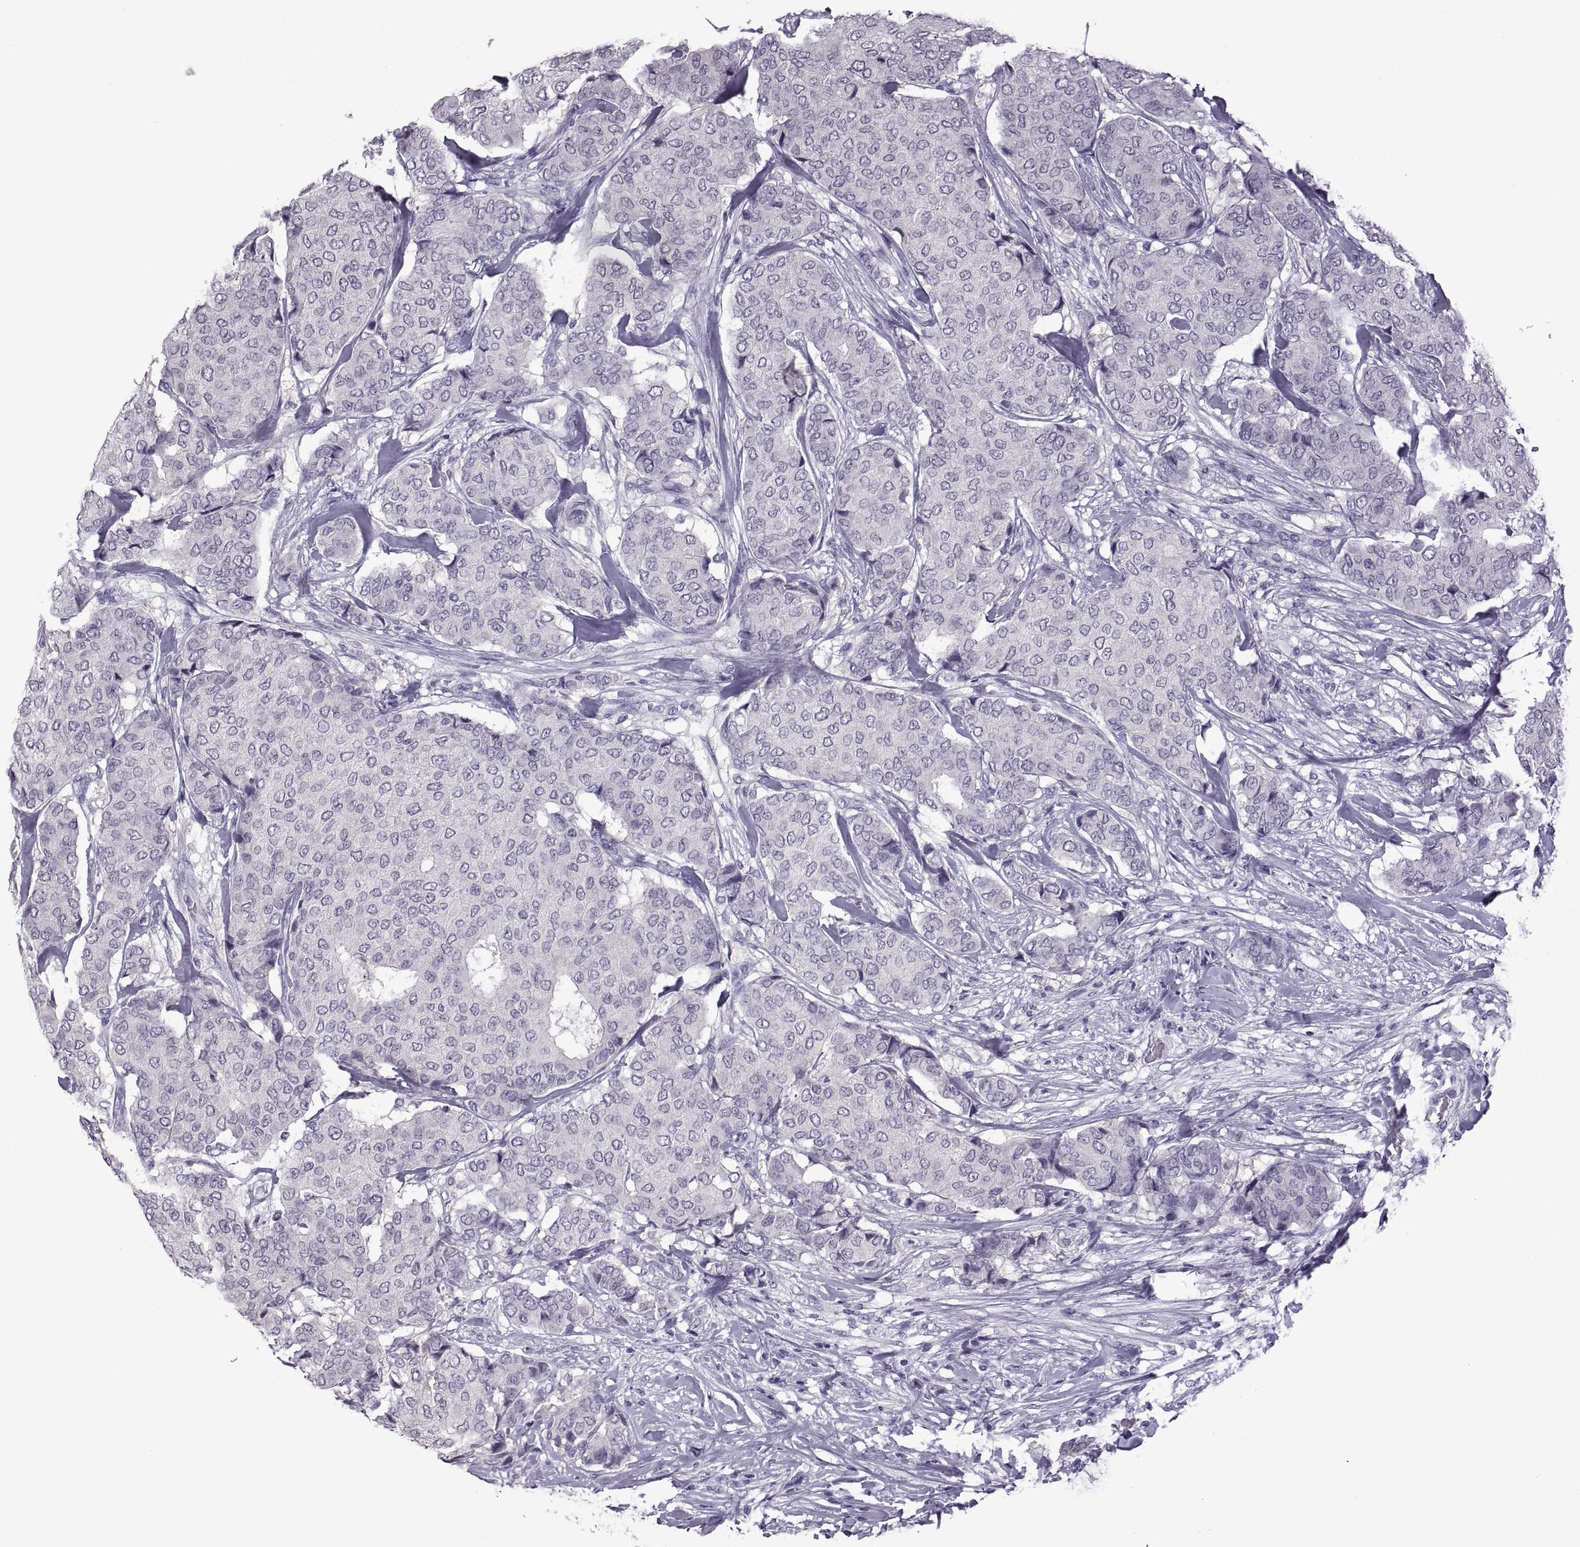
{"staining": {"intensity": "negative", "quantity": "none", "location": "none"}, "tissue": "breast cancer", "cell_type": "Tumor cells", "image_type": "cancer", "snomed": [{"axis": "morphology", "description": "Duct carcinoma"}, {"axis": "topography", "description": "Breast"}], "caption": "Immunohistochemistry photomicrograph of neoplastic tissue: human breast intraductal carcinoma stained with DAB (3,3'-diaminobenzidine) reveals no significant protein staining in tumor cells. Nuclei are stained in blue.", "gene": "RDM1", "patient": {"sex": "female", "age": 75}}